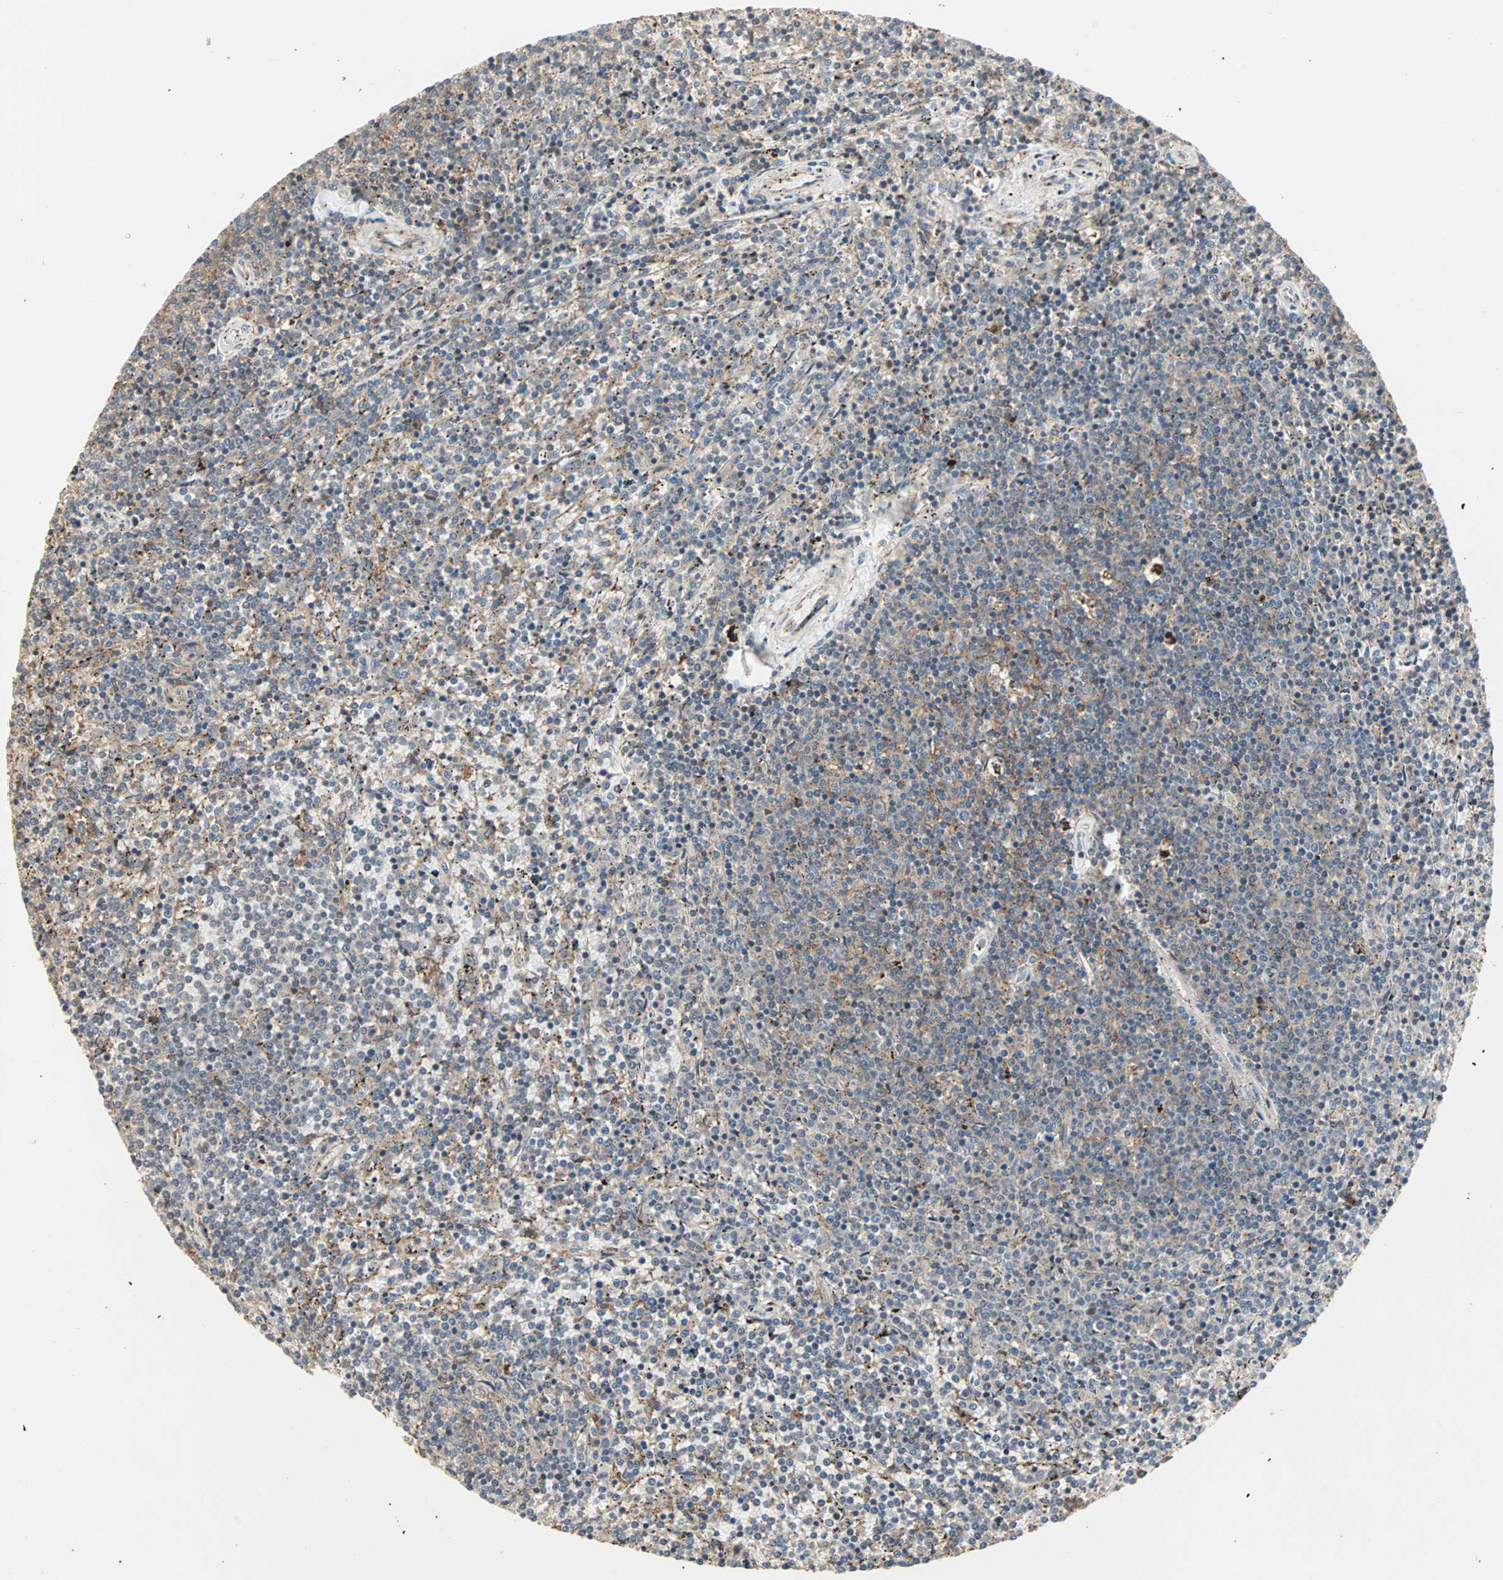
{"staining": {"intensity": "weak", "quantity": "25%-75%", "location": "cytoplasmic/membranous"}, "tissue": "lymphoma", "cell_type": "Tumor cells", "image_type": "cancer", "snomed": [{"axis": "morphology", "description": "Malignant lymphoma, non-Hodgkin's type, Low grade"}, {"axis": "topography", "description": "Spleen"}], "caption": "Protein staining of malignant lymphoma, non-Hodgkin's type (low-grade) tissue reveals weak cytoplasmic/membranous staining in approximately 25%-75% of tumor cells. (Brightfield microscopy of DAB IHC at high magnification).", "gene": "GNAI2", "patient": {"sex": "female", "age": 50}}